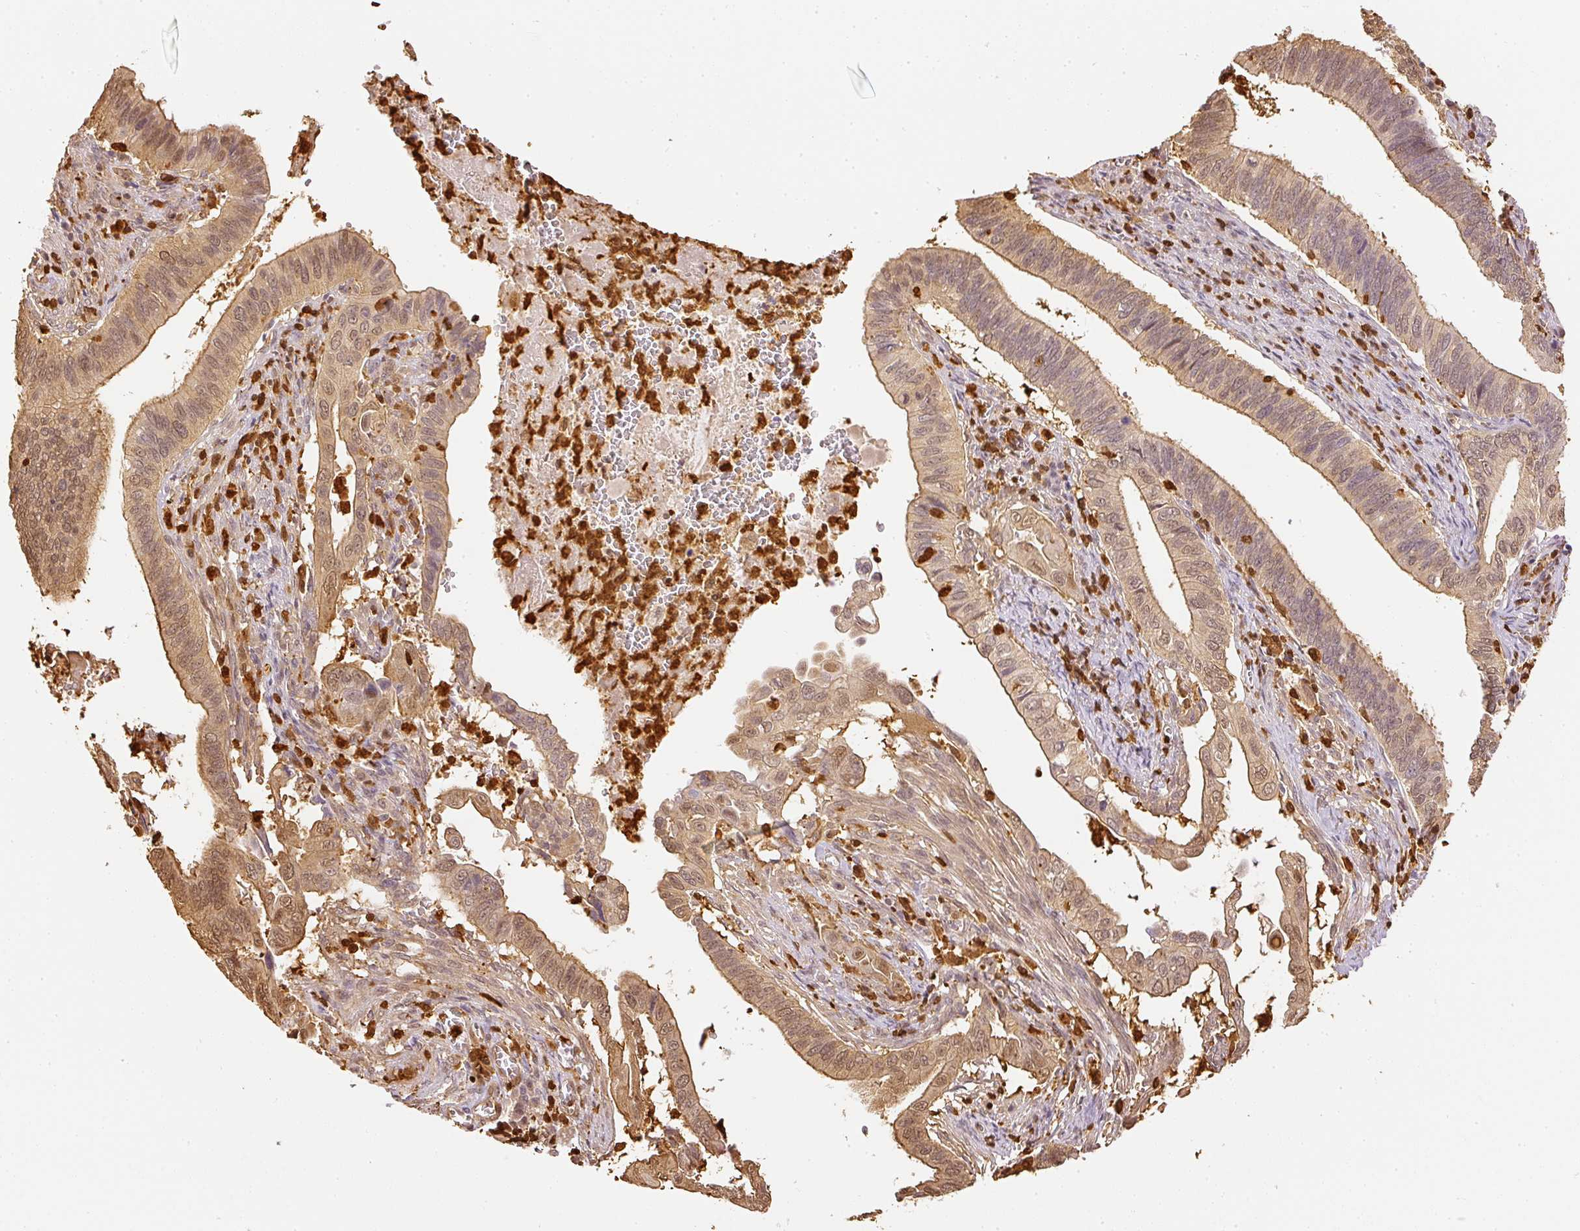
{"staining": {"intensity": "moderate", "quantity": ">75%", "location": "cytoplasmic/membranous,nuclear"}, "tissue": "cervical cancer", "cell_type": "Tumor cells", "image_type": "cancer", "snomed": [{"axis": "morphology", "description": "Adenocarcinoma, NOS"}, {"axis": "topography", "description": "Cervix"}], "caption": "Protein positivity by immunohistochemistry (IHC) shows moderate cytoplasmic/membranous and nuclear positivity in approximately >75% of tumor cells in cervical cancer (adenocarcinoma).", "gene": "PFN1", "patient": {"sex": "female", "age": 42}}